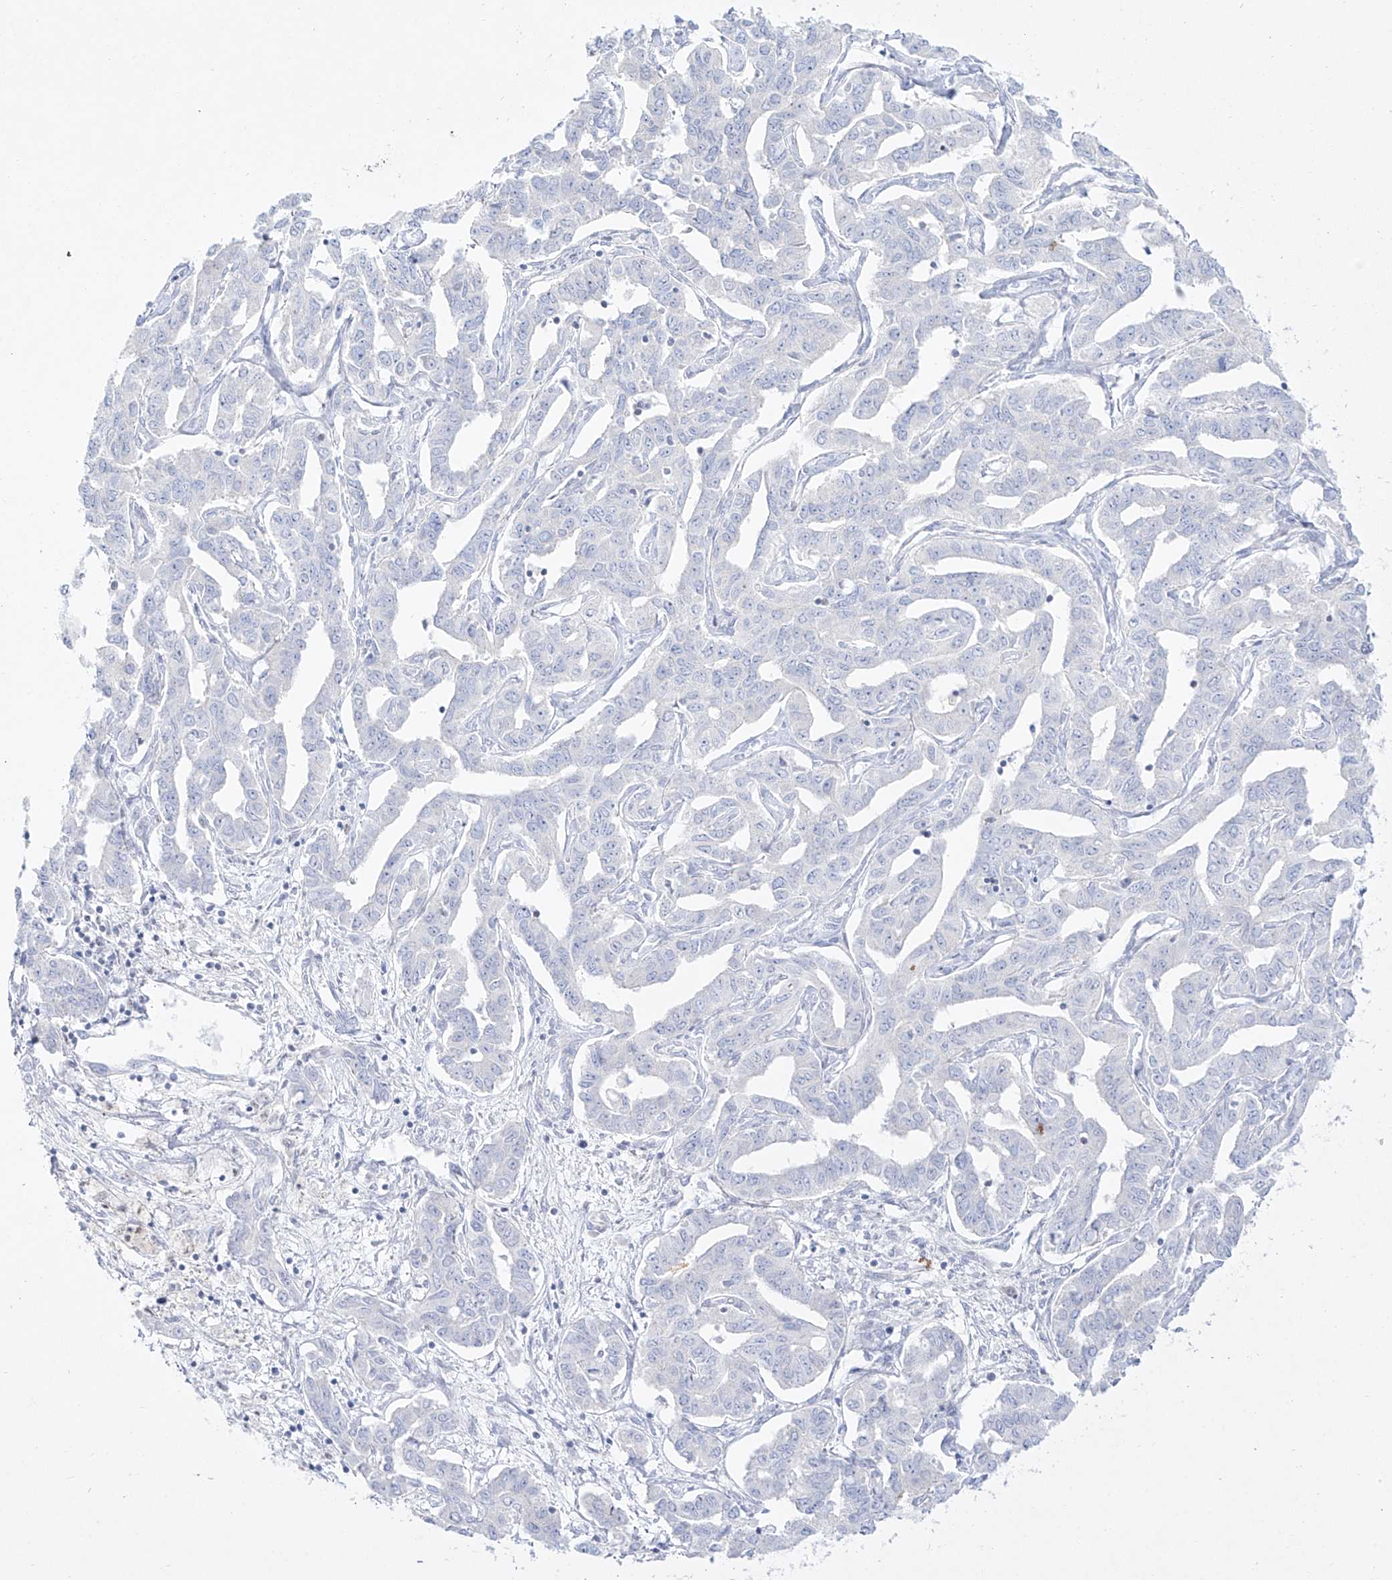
{"staining": {"intensity": "negative", "quantity": "none", "location": "none"}, "tissue": "liver cancer", "cell_type": "Tumor cells", "image_type": "cancer", "snomed": [{"axis": "morphology", "description": "Cholangiocarcinoma"}, {"axis": "topography", "description": "Liver"}], "caption": "Tumor cells show no significant positivity in liver cancer.", "gene": "DMKN", "patient": {"sex": "male", "age": 59}}